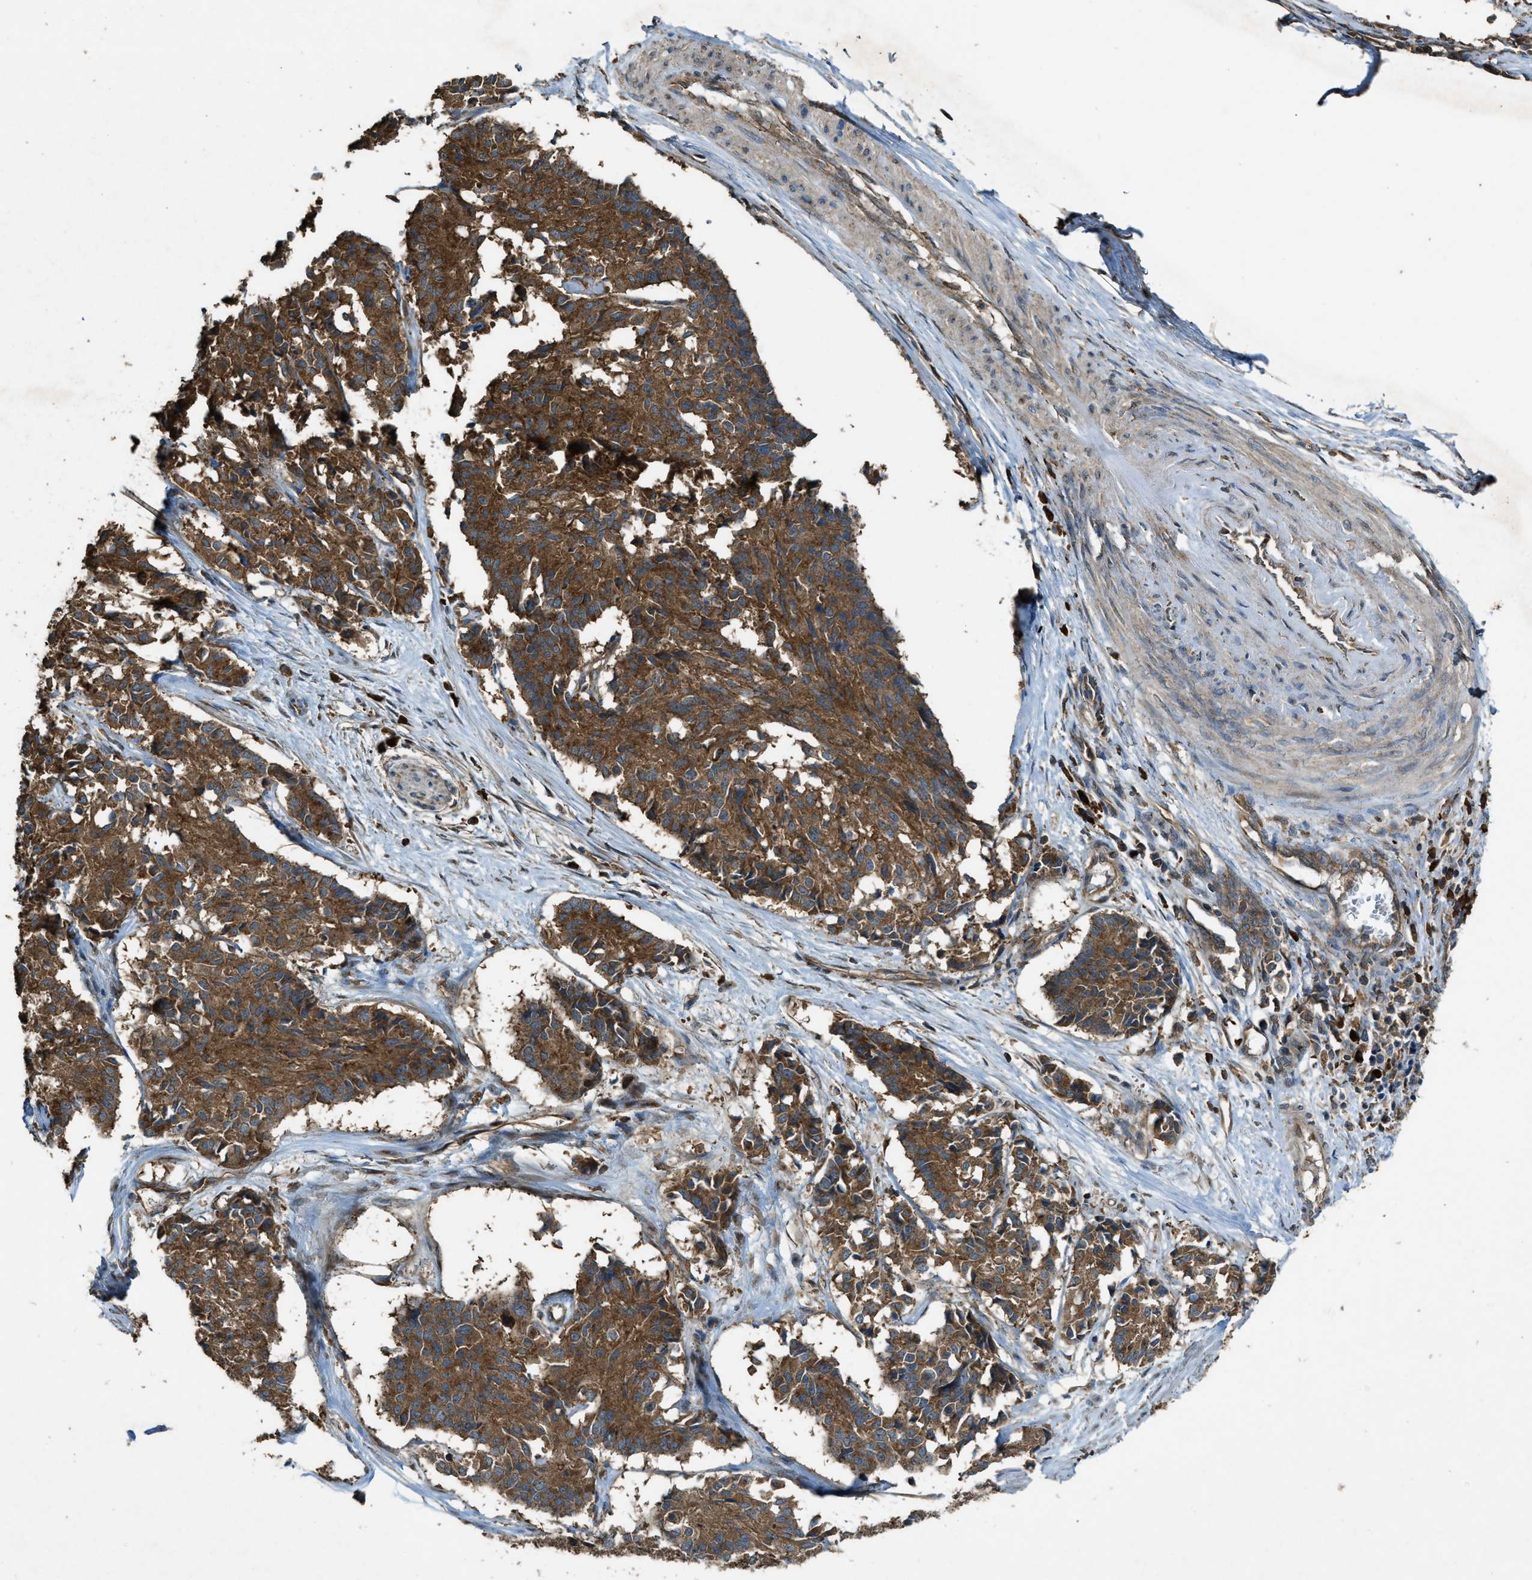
{"staining": {"intensity": "strong", "quantity": ">75%", "location": "cytoplasmic/membranous"}, "tissue": "cervical cancer", "cell_type": "Tumor cells", "image_type": "cancer", "snomed": [{"axis": "morphology", "description": "Squamous cell carcinoma, NOS"}, {"axis": "topography", "description": "Cervix"}], "caption": "Cervical cancer (squamous cell carcinoma) stained for a protein (brown) exhibits strong cytoplasmic/membranous positive expression in approximately >75% of tumor cells.", "gene": "MAP3K8", "patient": {"sex": "female", "age": 35}}